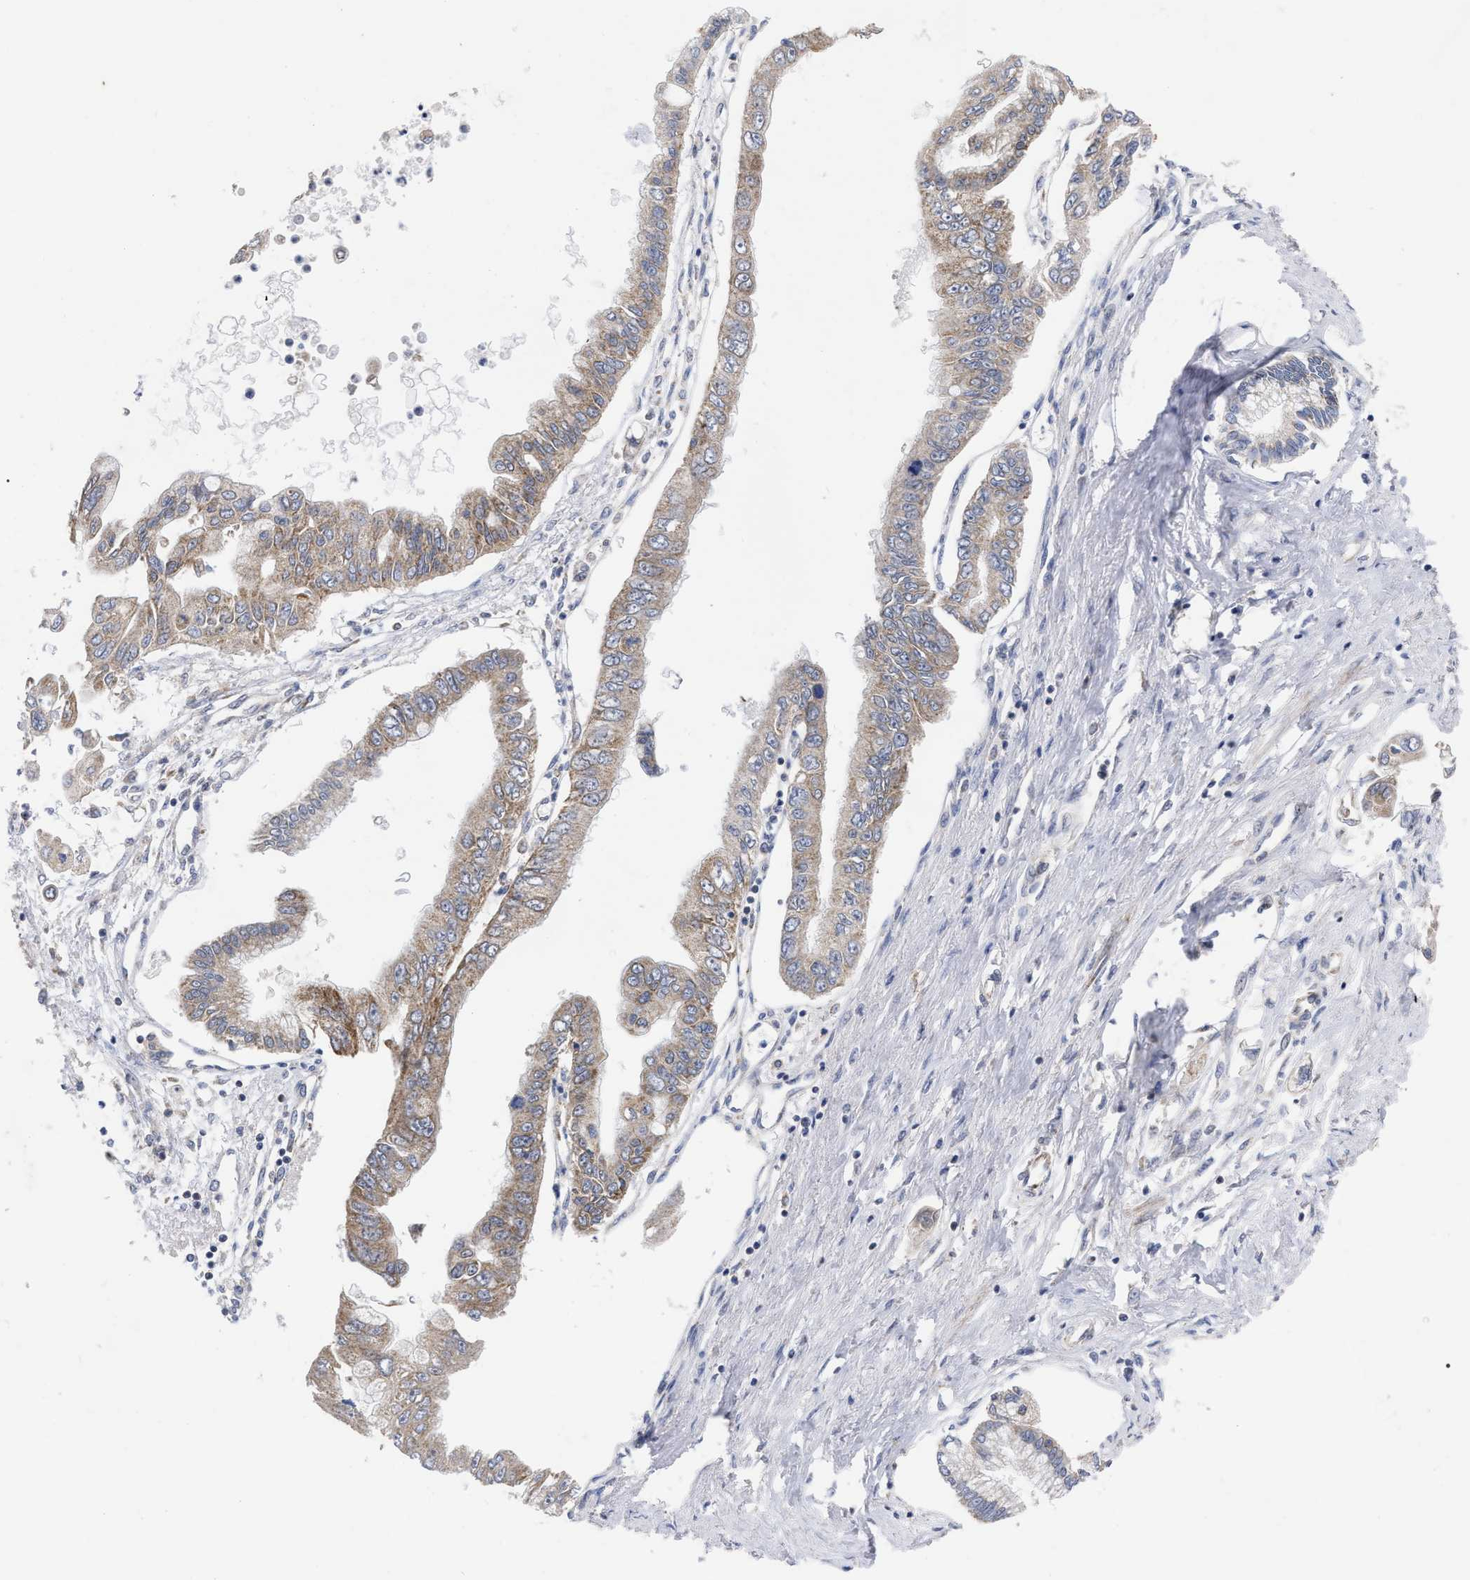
{"staining": {"intensity": "weak", "quantity": ">75%", "location": "cytoplasmic/membranous"}, "tissue": "pancreatic cancer", "cell_type": "Tumor cells", "image_type": "cancer", "snomed": [{"axis": "morphology", "description": "Adenocarcinoma, NOS"}, {"axis": "topography", "description": "Pancreas"}], "caption": "Immunohistochemistry (IHC) photomicrograph of neoplastic tissue: pancreatic cancer stained using immunohistochemistry (IHC) reveals low levels of weak protein expression localized specifically in the cytoplasmic/membranous of tumor cells, appearing as a cytoplasmic/membranous brown color.", "gene": "TCP1", "patient": {"sex": "female", "age": 77}}